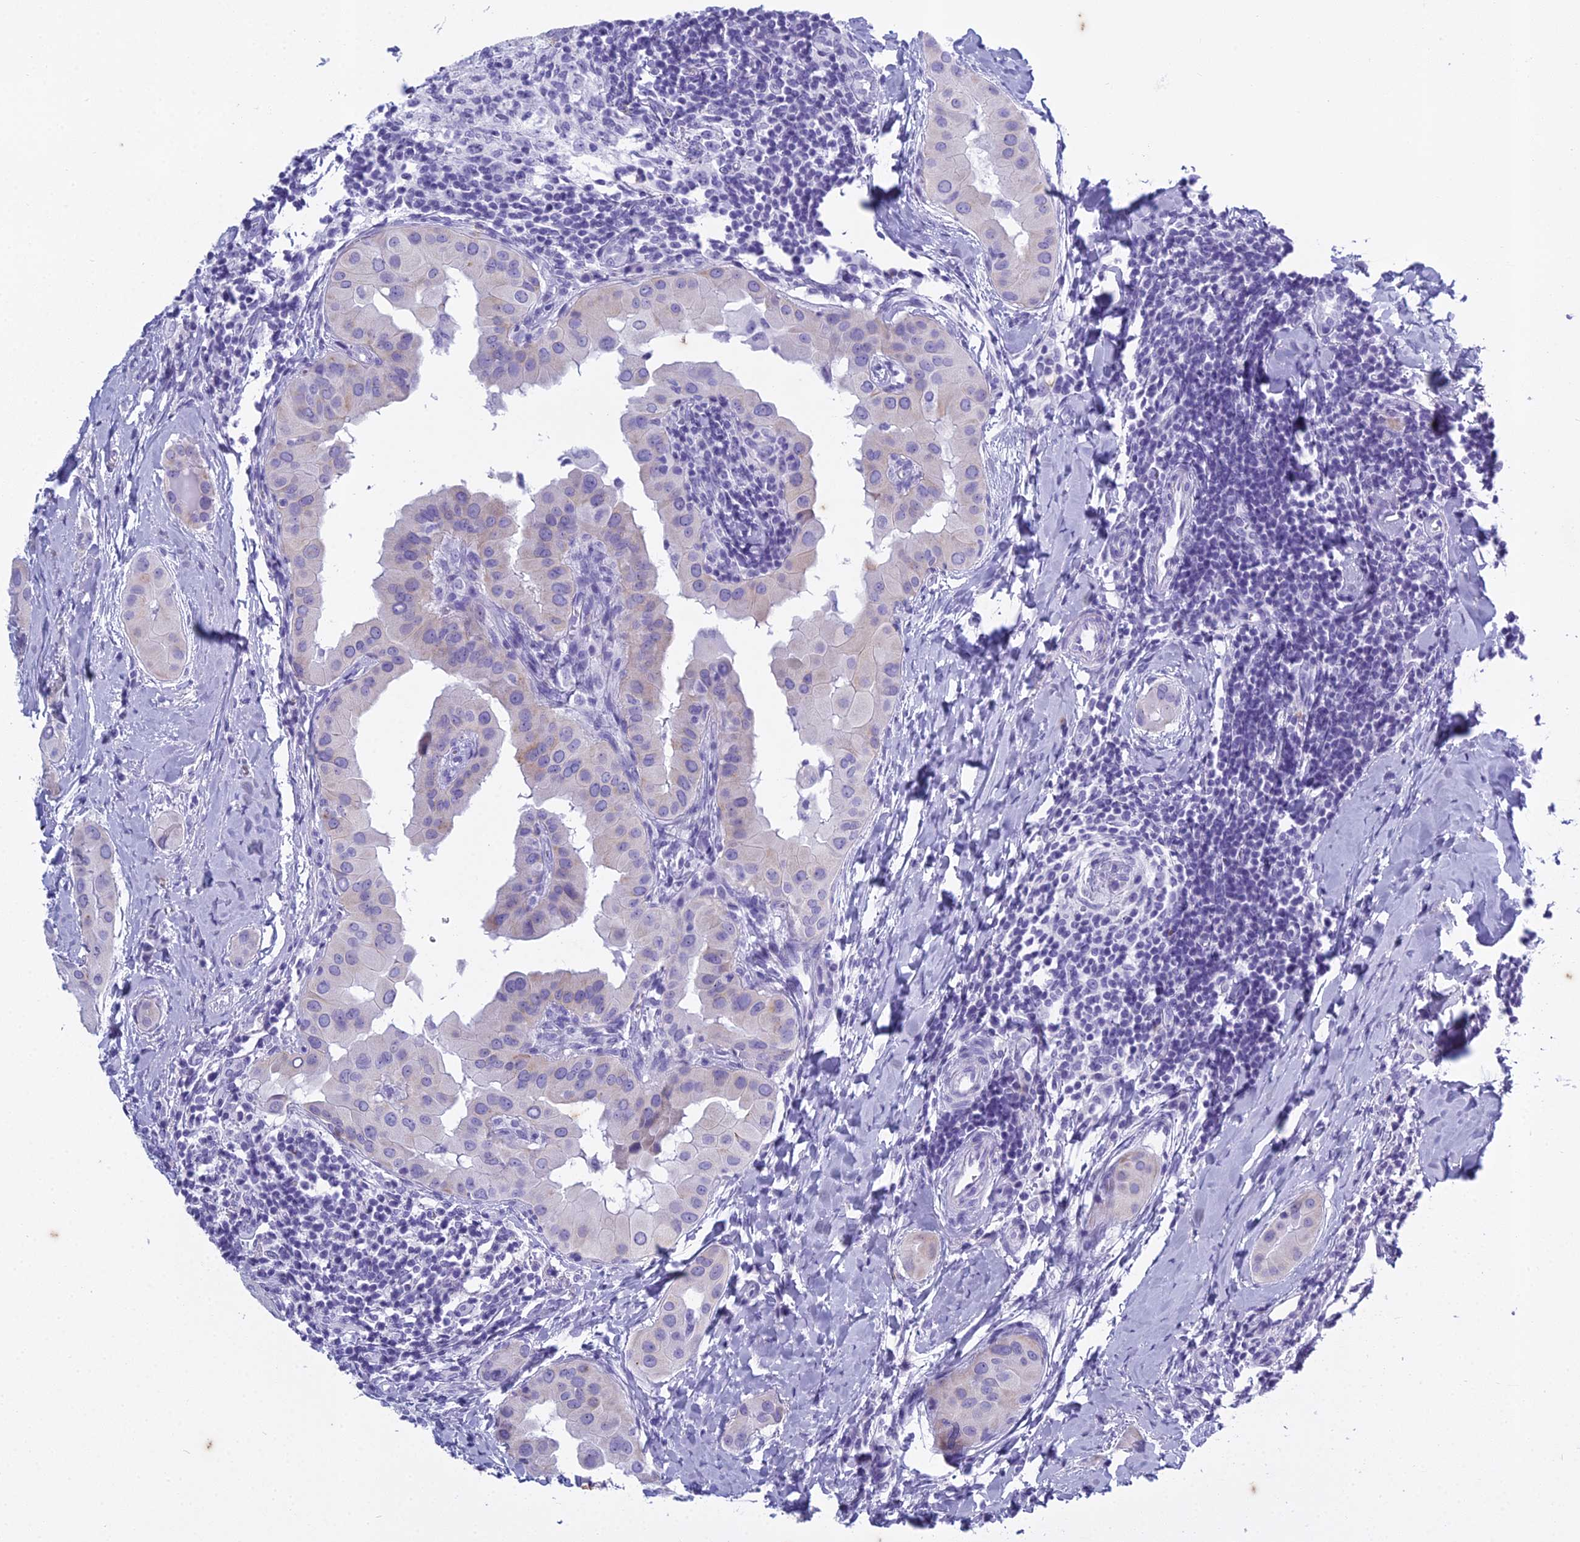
{"staining": {"intensity": "negative", "quantity": "none", "location": "none"}, "tissue": "thyroid cancer", "cell_type": "Tumor cells", "image_type": "cancer", "snomed": [{"axis": "morphology", "description": "Papillary adenocarcinoma, NOS"}, {"axis": "topography", "description": "Thyroid gland"}], "caption": "DAB (3,3'-diaminobenzidine) immunohistochemical staining of human thyroid cancer demonstrates no significant positivity in tumor cells. (DAB IHC visualized using brightfield microscopy, high magnification).", "gene": "HMGB4", "patient": {"sex": "male", "age": 33}}